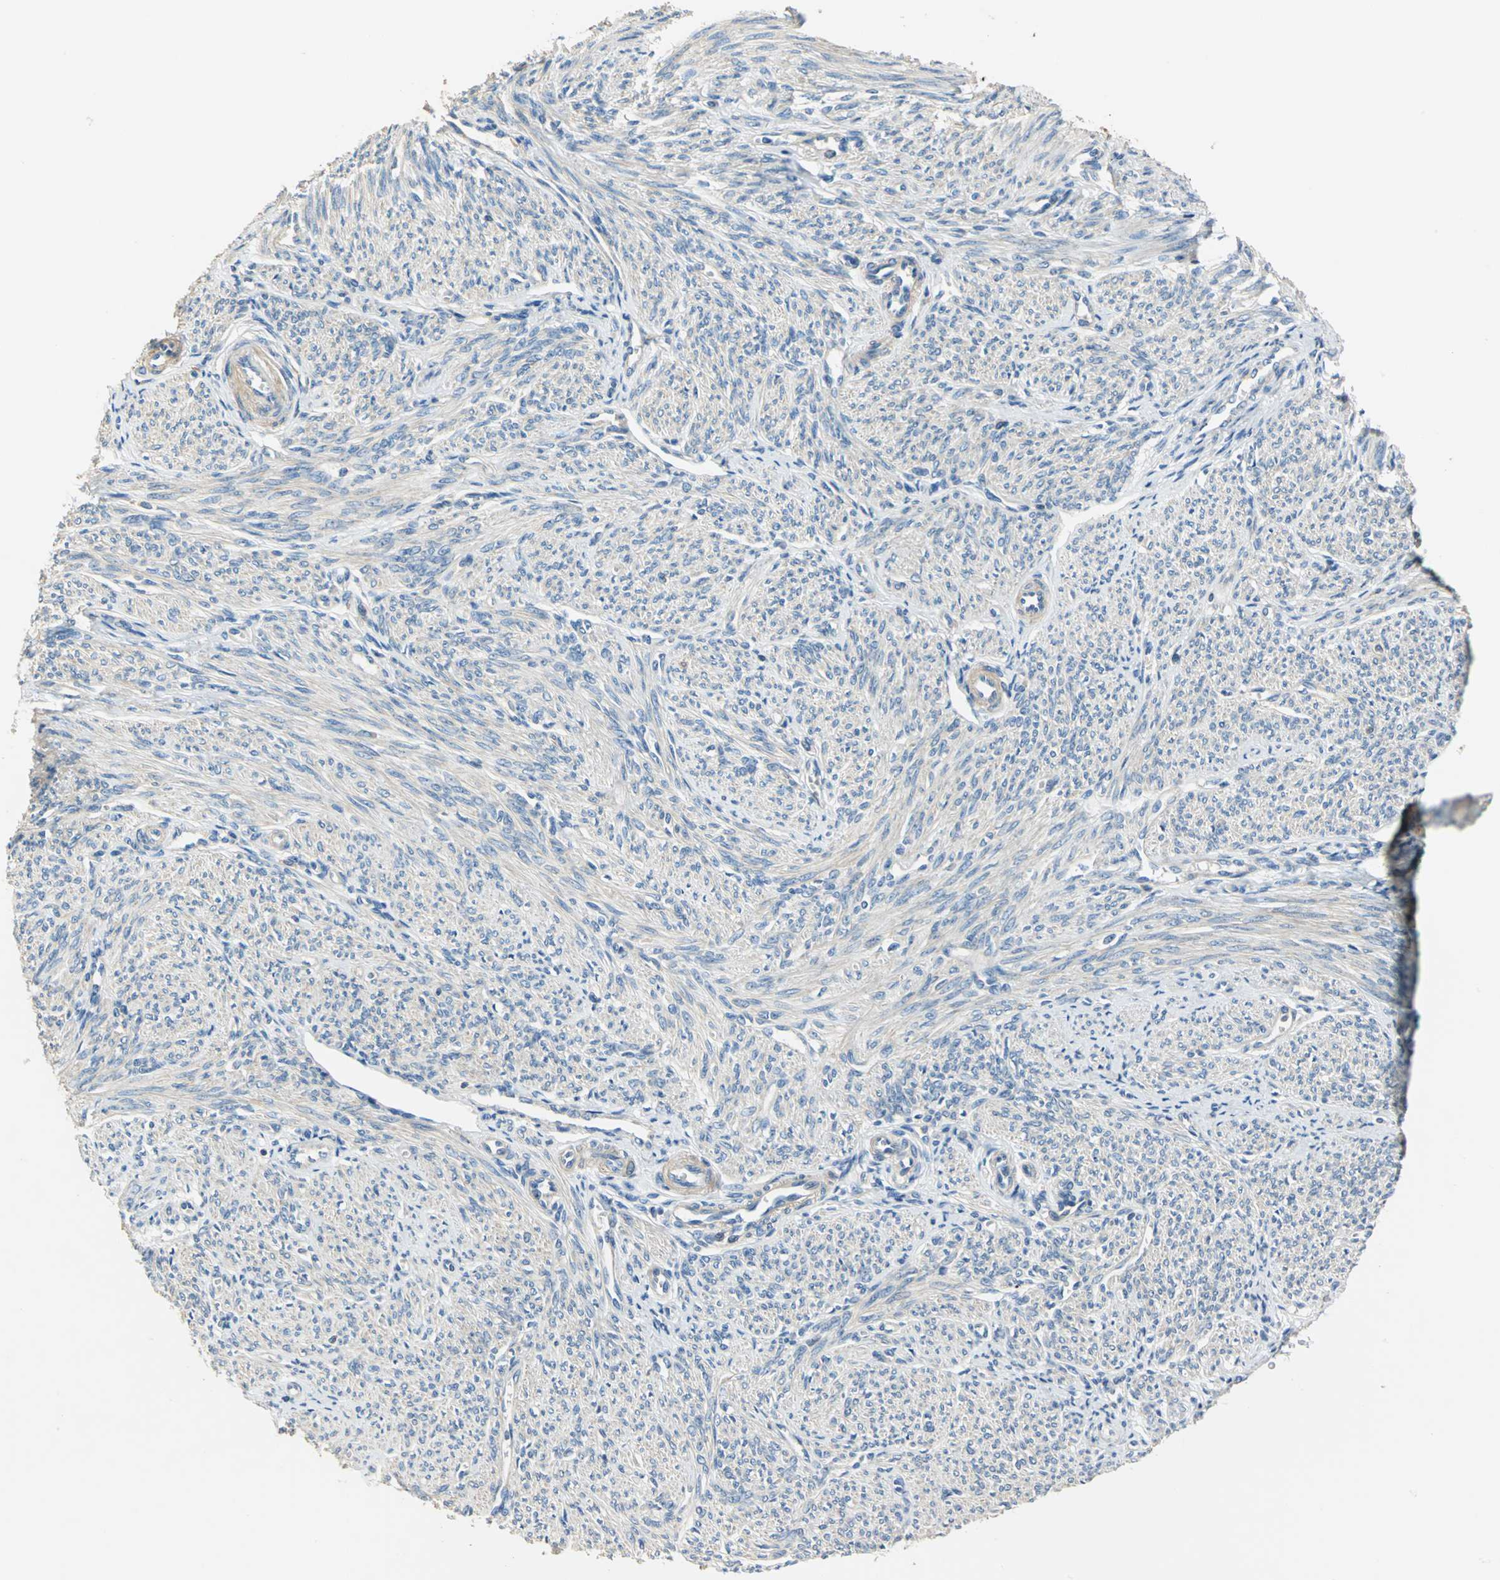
{"staining": {"intensity": "weak", "quantity": "25%-75%", "location": "cytoplasmic/membranous"}, "tissue": "smooth muscle", "cell_type": "Smooth muscle cells", "image_type": "normal", "snomed": [{"axis": "morphology", "description": "Normal tissue, NOS"}, {"axis": "topography", "description": "Smooth muscle"}], "caption": "Smooth muscle stained with DAB (3,3'-diaminobenzidine) IHC reveals low levels of weak cytoplasmic/membranous staining in approximately 25%-75% of smooth muscle cells. Nuclei are stained in blue.", "gene": "DDX3X", "patient": {"sex": "female", "age": 65}}